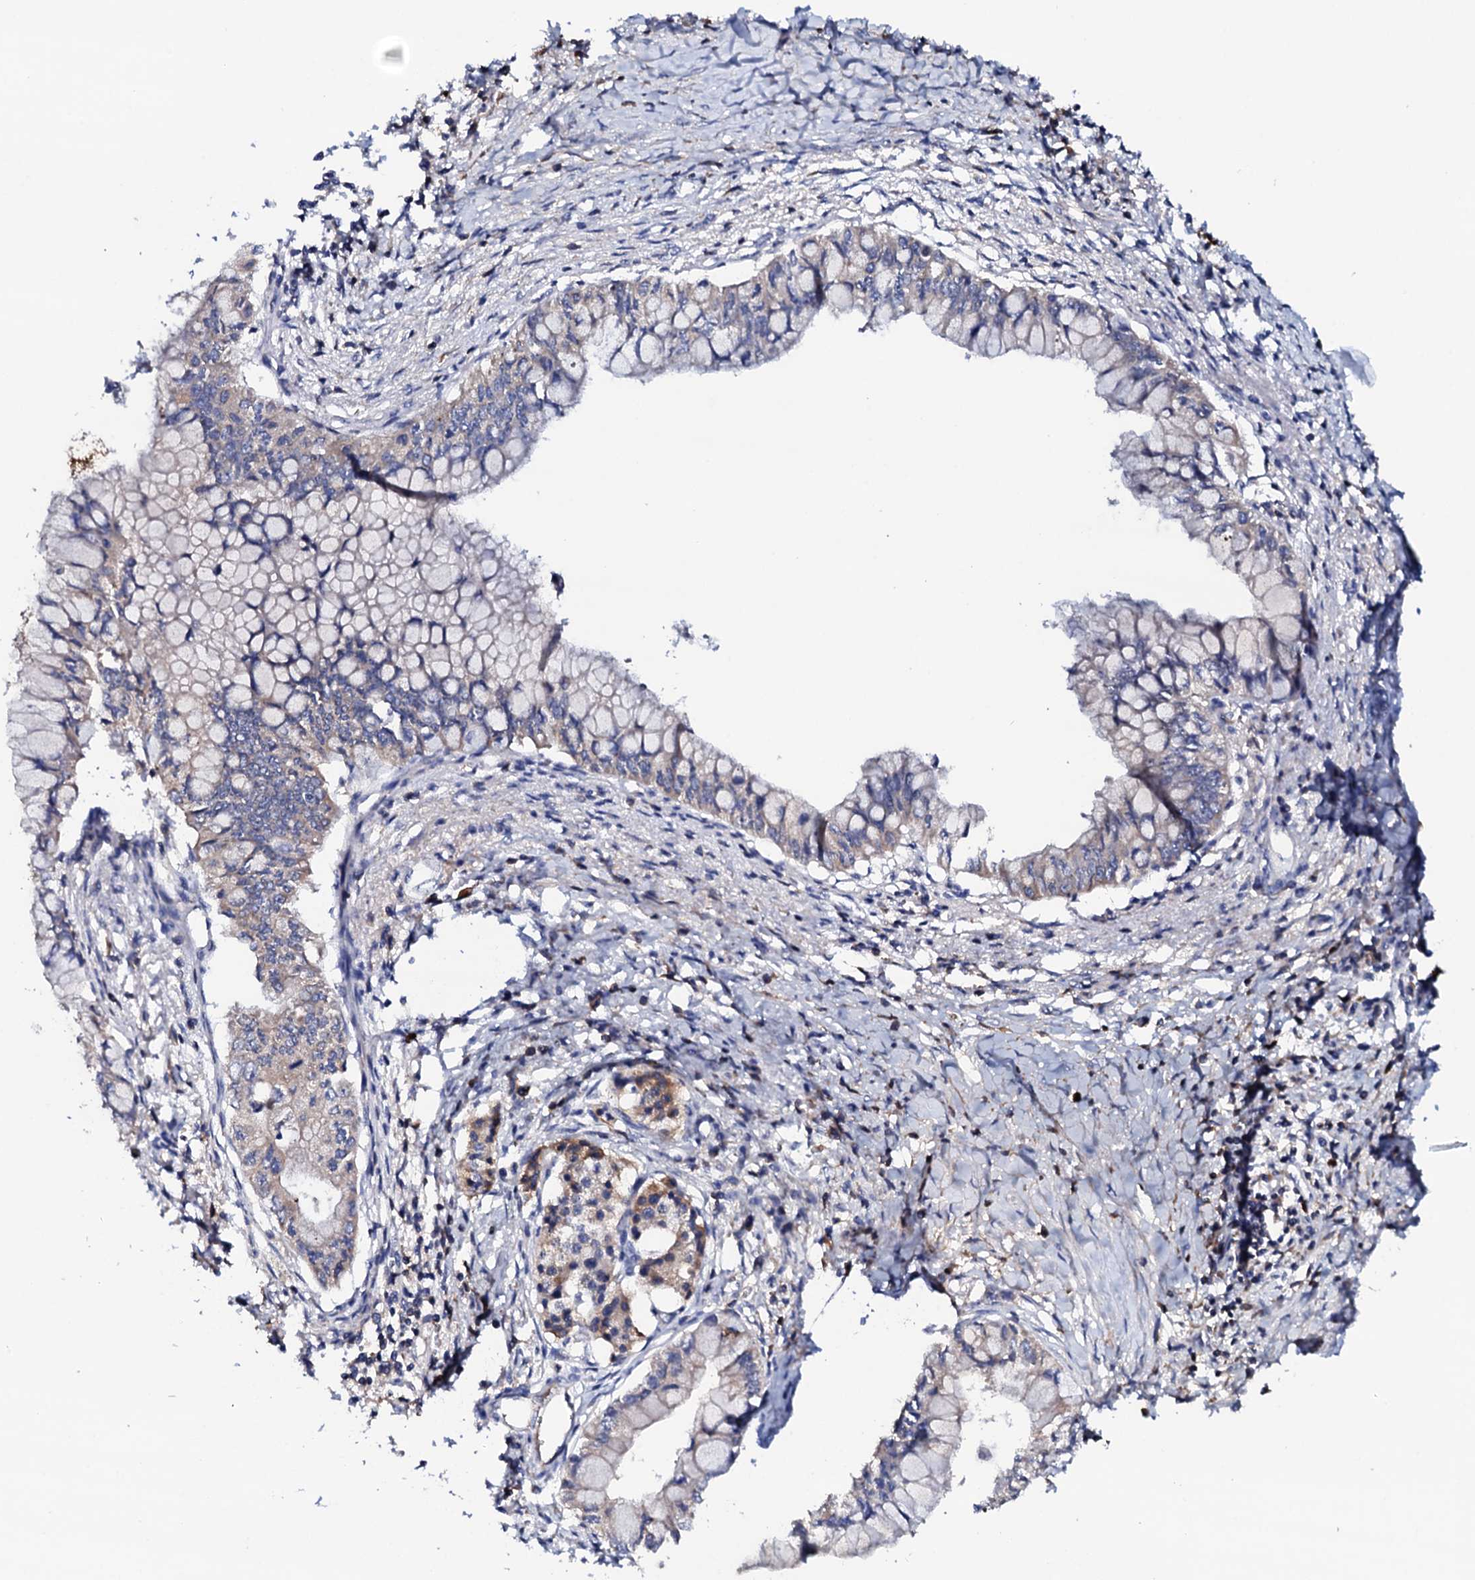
{"staining": {"intensity": "negative", "quantity": "none", "location": "none"}, "tissue": "pancreatic cancer", "cell_type": "Tumor cells", "image_type": "cancer", "snomed": [{"axis": "morphology", "description": "Adenocarcinoma, NOS"}, {"axis": "topography", "description": "Pancreas"}], "caption": "IHC of human adenocarcinoma (pancreatic) demonstrates no expression in tumor cells.", "gene": "TCAF2", "patient": {"sex": "male", "age": 48}}